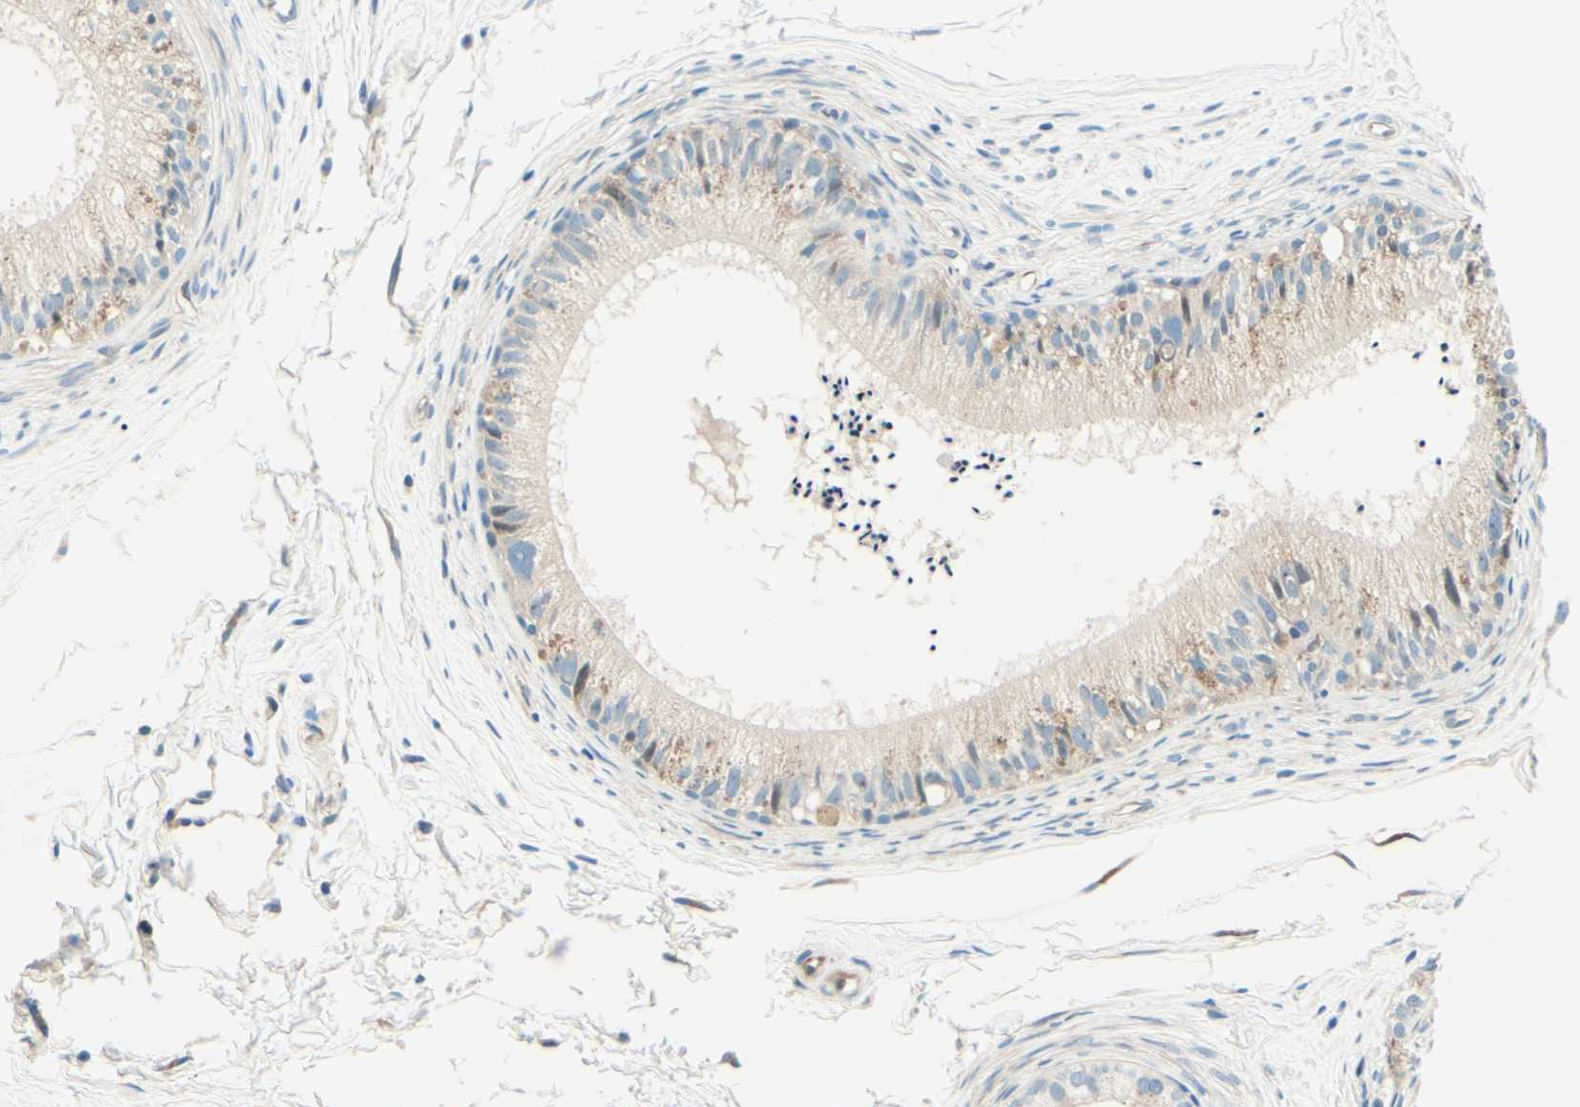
{"staining": {"intensity": "weak", "quantity": "<25%", "location": "cytoplasmic/membranous"}, "tissue": "epididymis", "cell_type": "Glandular cells", "image_type": "normal", "snomed": [{"axis": "morphology", "description": "Normal tissue, NOS"}, {"axis": "topography", "description": "Epididymis"}], "caption": "A high-resolution image shows immunohistochemistry (IHC) staining of unremarkable epididymis, which displays no significant staining in glandular cells.", "gene": "TAOK2", "patient": {"sex": "male", "age": 56}}